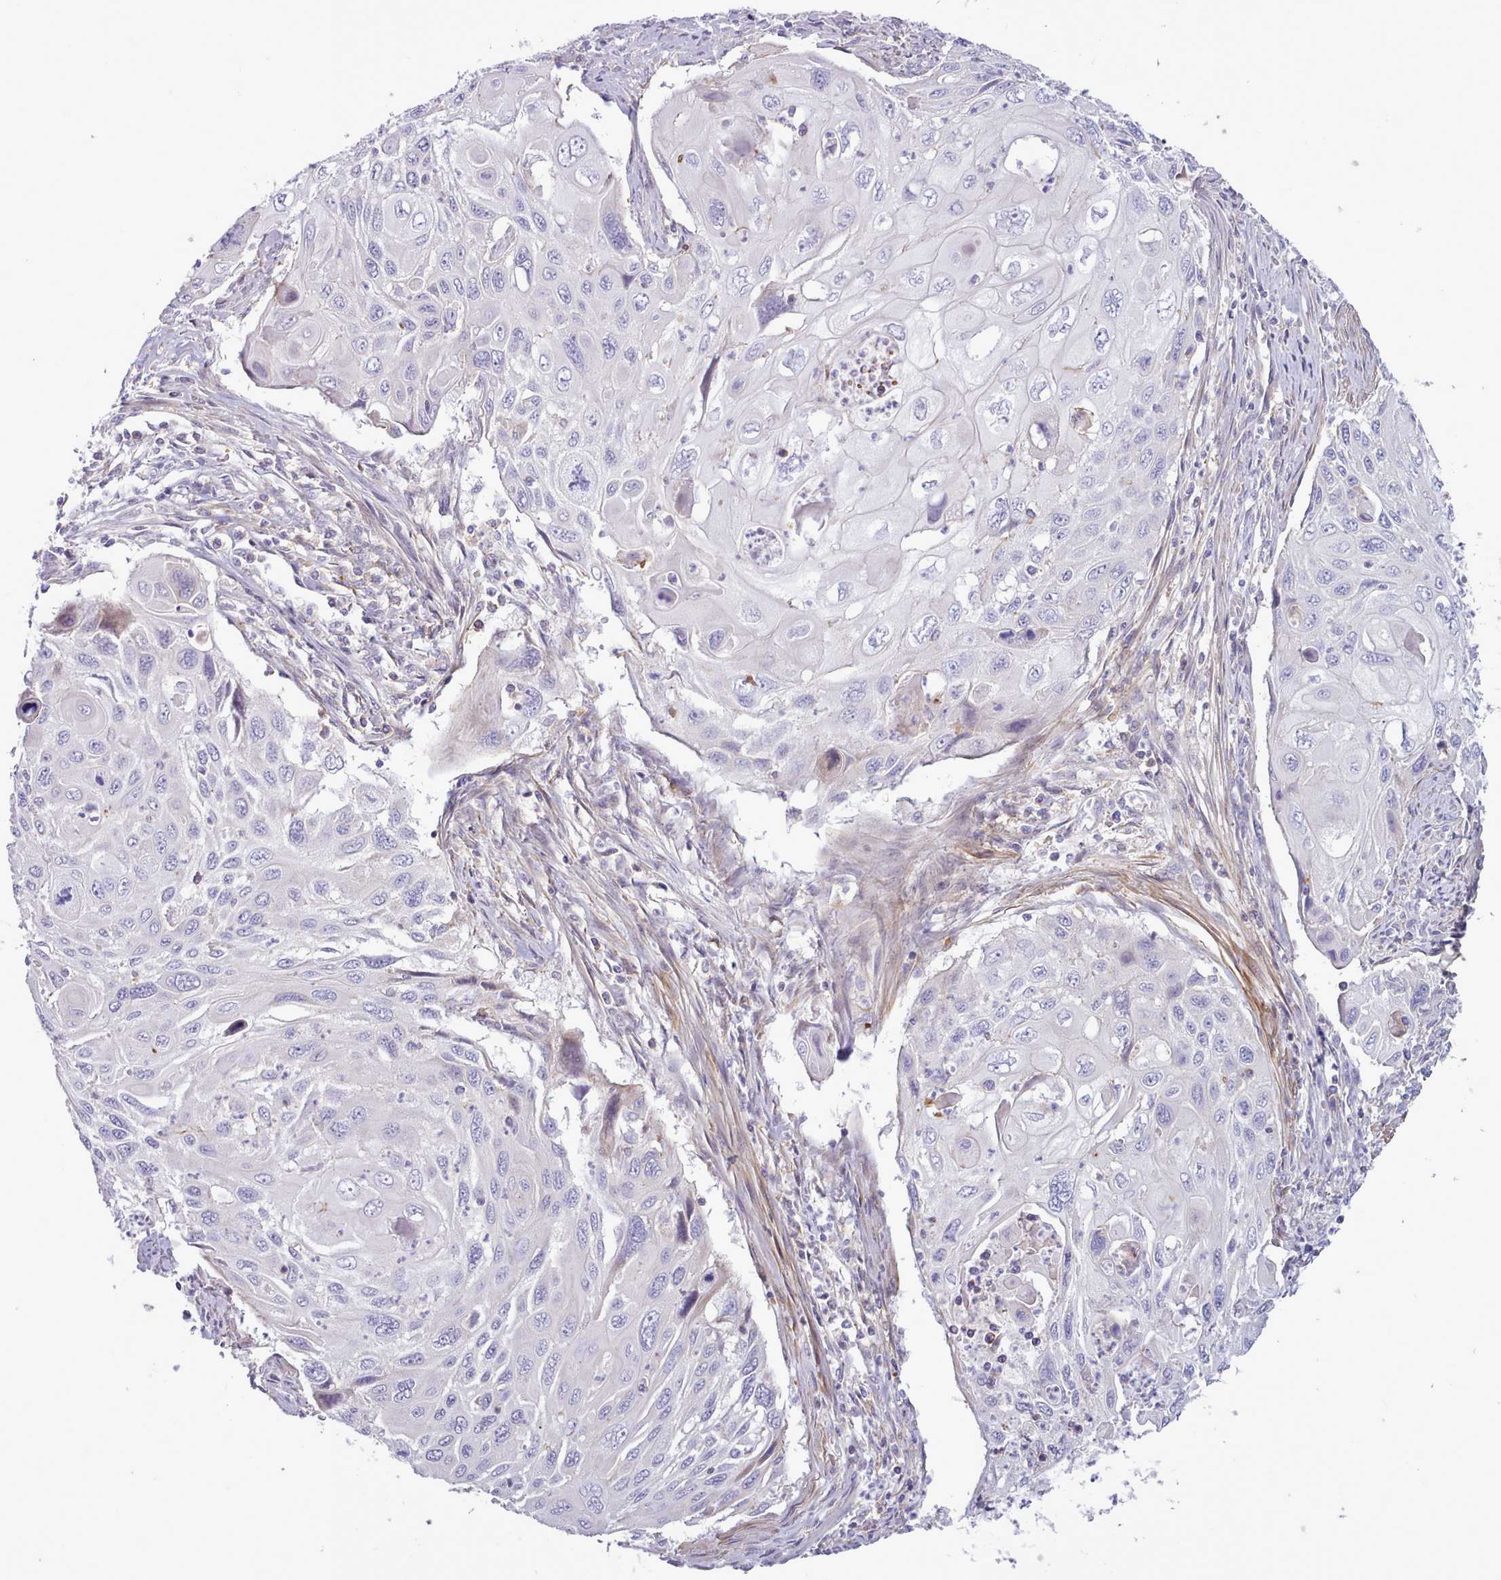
{"staining": {"intensity": "negative", "quantity": "none", "location": "none"}, "tissue": "cervical cancer", "cell_type": "Tumor cells", "image_type": "cancer", "snomed": [{"axis": "morphology", "description": "Squamous cell carcinoma, NOS"}, {"axis": "topography", "description": "Cervix"}], "caption": "IHC image of cervical squamous cell carcinoma stained for a protein (brown), which exhibits no positivity in tumor cells.", "gene": "TENT4B", "patient": {"sex": "female", "age": 70}}